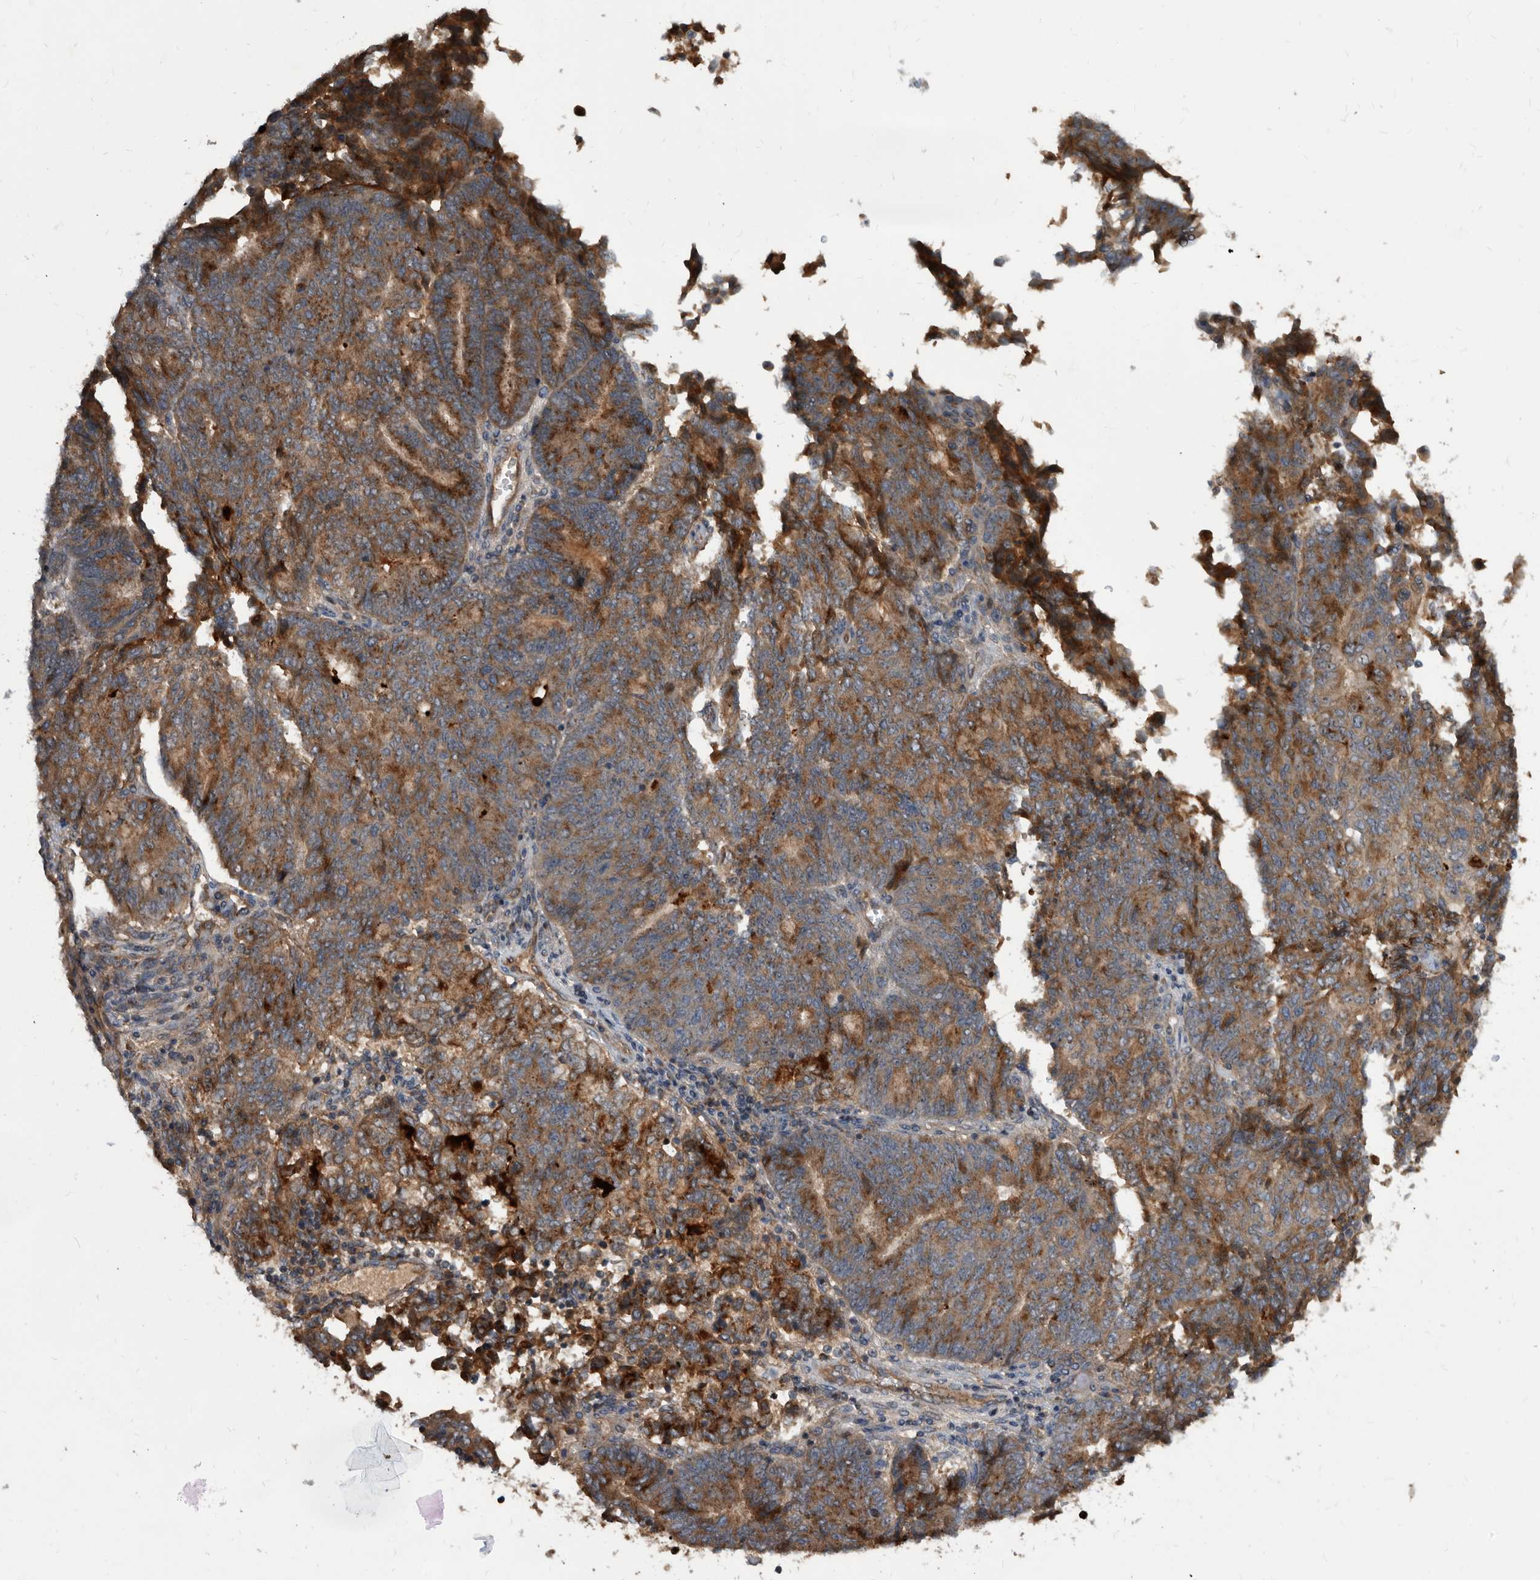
{"staining": {"intensity": "moderate", "quantity": ">75%", "location": "cytoplasmic/membranous"}, "tissue": "endometrial cancer", "cell_type": "Tumor cells", "image_type": "cancer", "snomed": [{"axis": "morphology", "description": "Adenocarcinoma, NOS"}, {"axis": "topography", "description": "Endometrium"}], "caption": "Endometrial cancer stained with immunohistochemistry reveals moderate cytoplasmic/membranous expression in approximately >75% of tumor cells. The staining was performed using DAB (3,3'-diaminobenzidine), with brown indicating positive protein expression. Nuclei are stained blue with hematoxylin.", "gene": "PI15", "patient": {"sex": "female", "age": 80}}